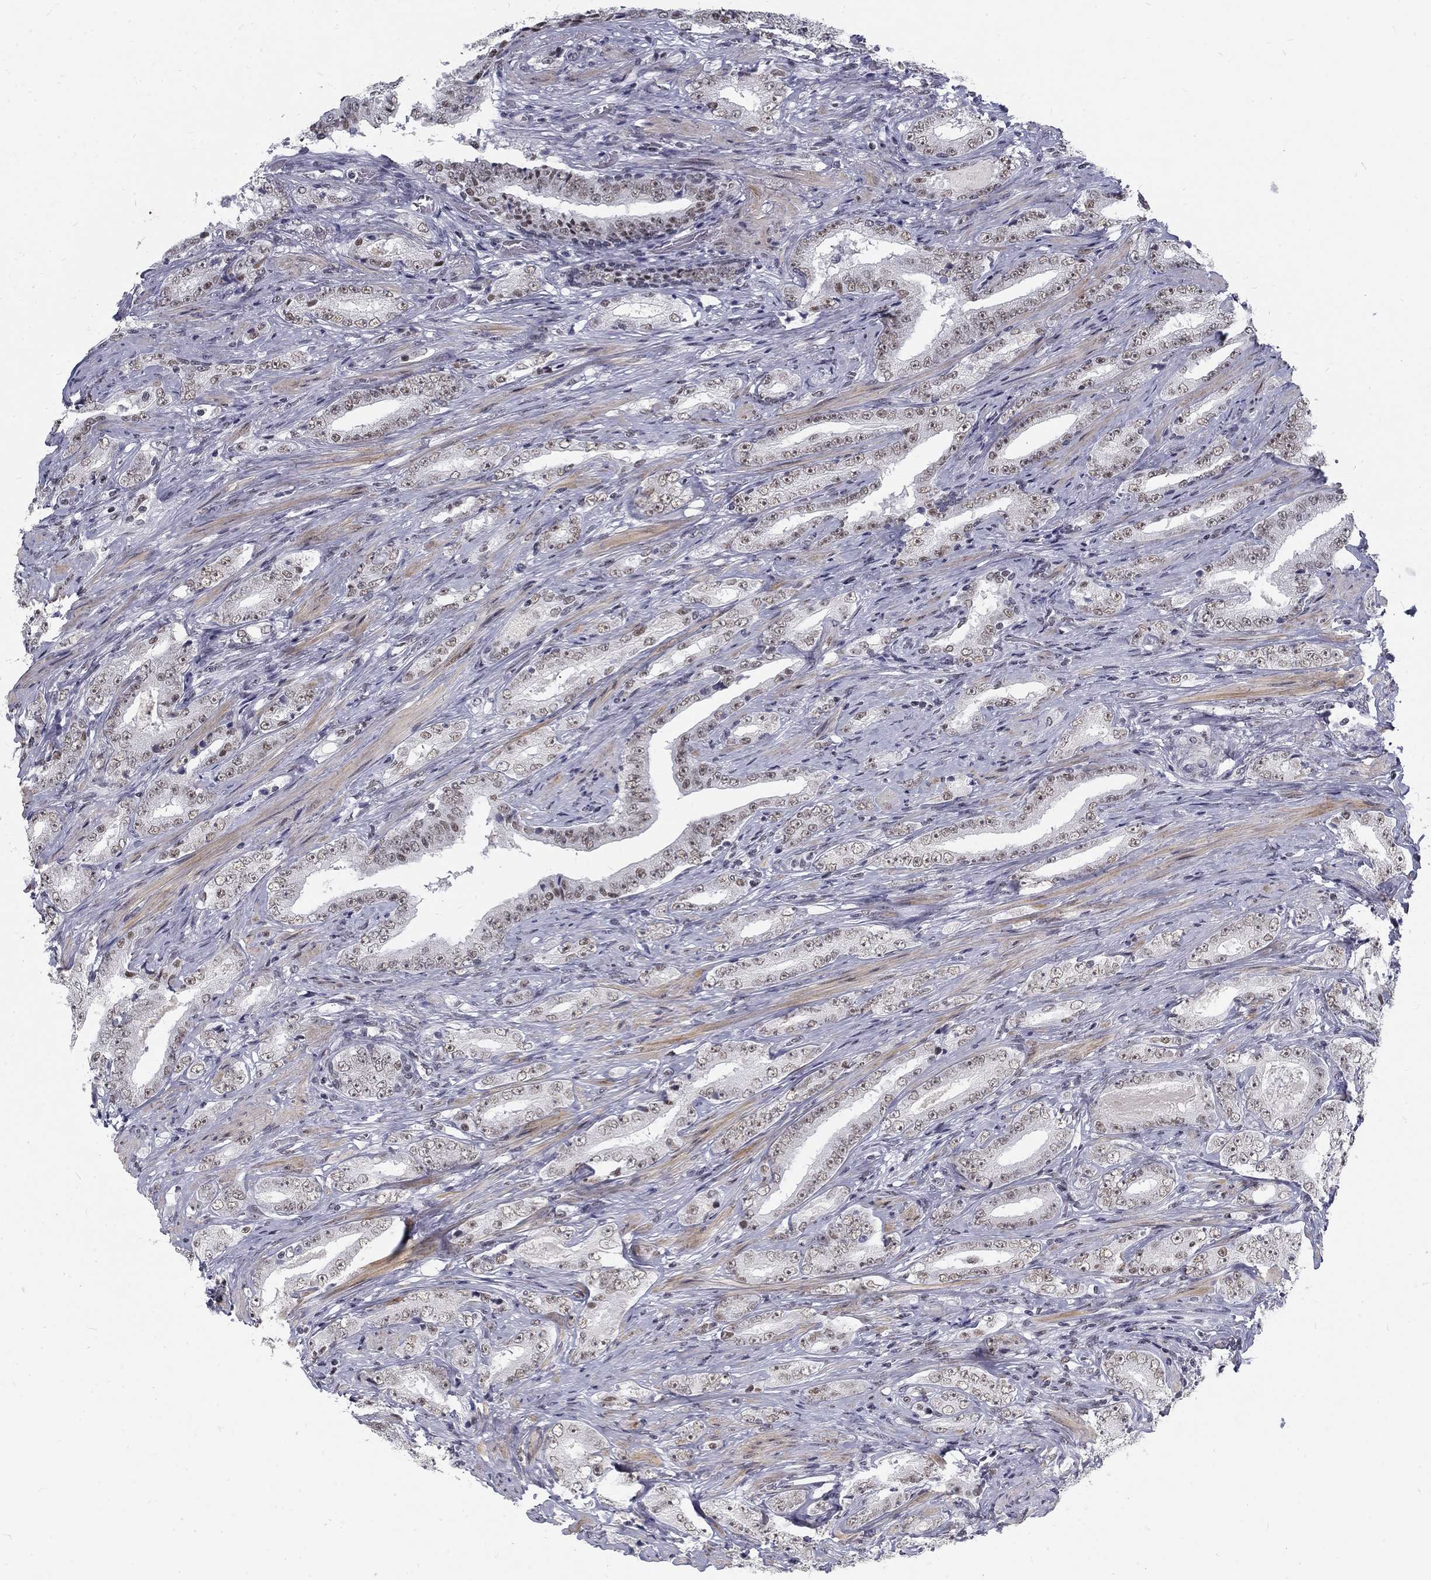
{"staining": {"intensity": "weak", "quantity": "25%-75%", "location": "nuclear"}, "tissue": "prostate cancer", "cell_type": "Tumor cells", "image_type": "cancer", "snomed": [{"axis": "morphology", "description": "Adenocarcinoma, Low grade"}, {"axis": "topography", "description": "Prostate and seminal vesicle, NOS"}], "caption": "This micrograph reveals low-grade adenocarcinoma (prostate) stained with immunohistochemistry (IHC) to label a protein in brown. The nuclear of tumor cells show weak positivity for the protein. Nuclei are counter-stained blue.", "gene": "SNORC", "patient": {"sex": "male", "age": 61}}